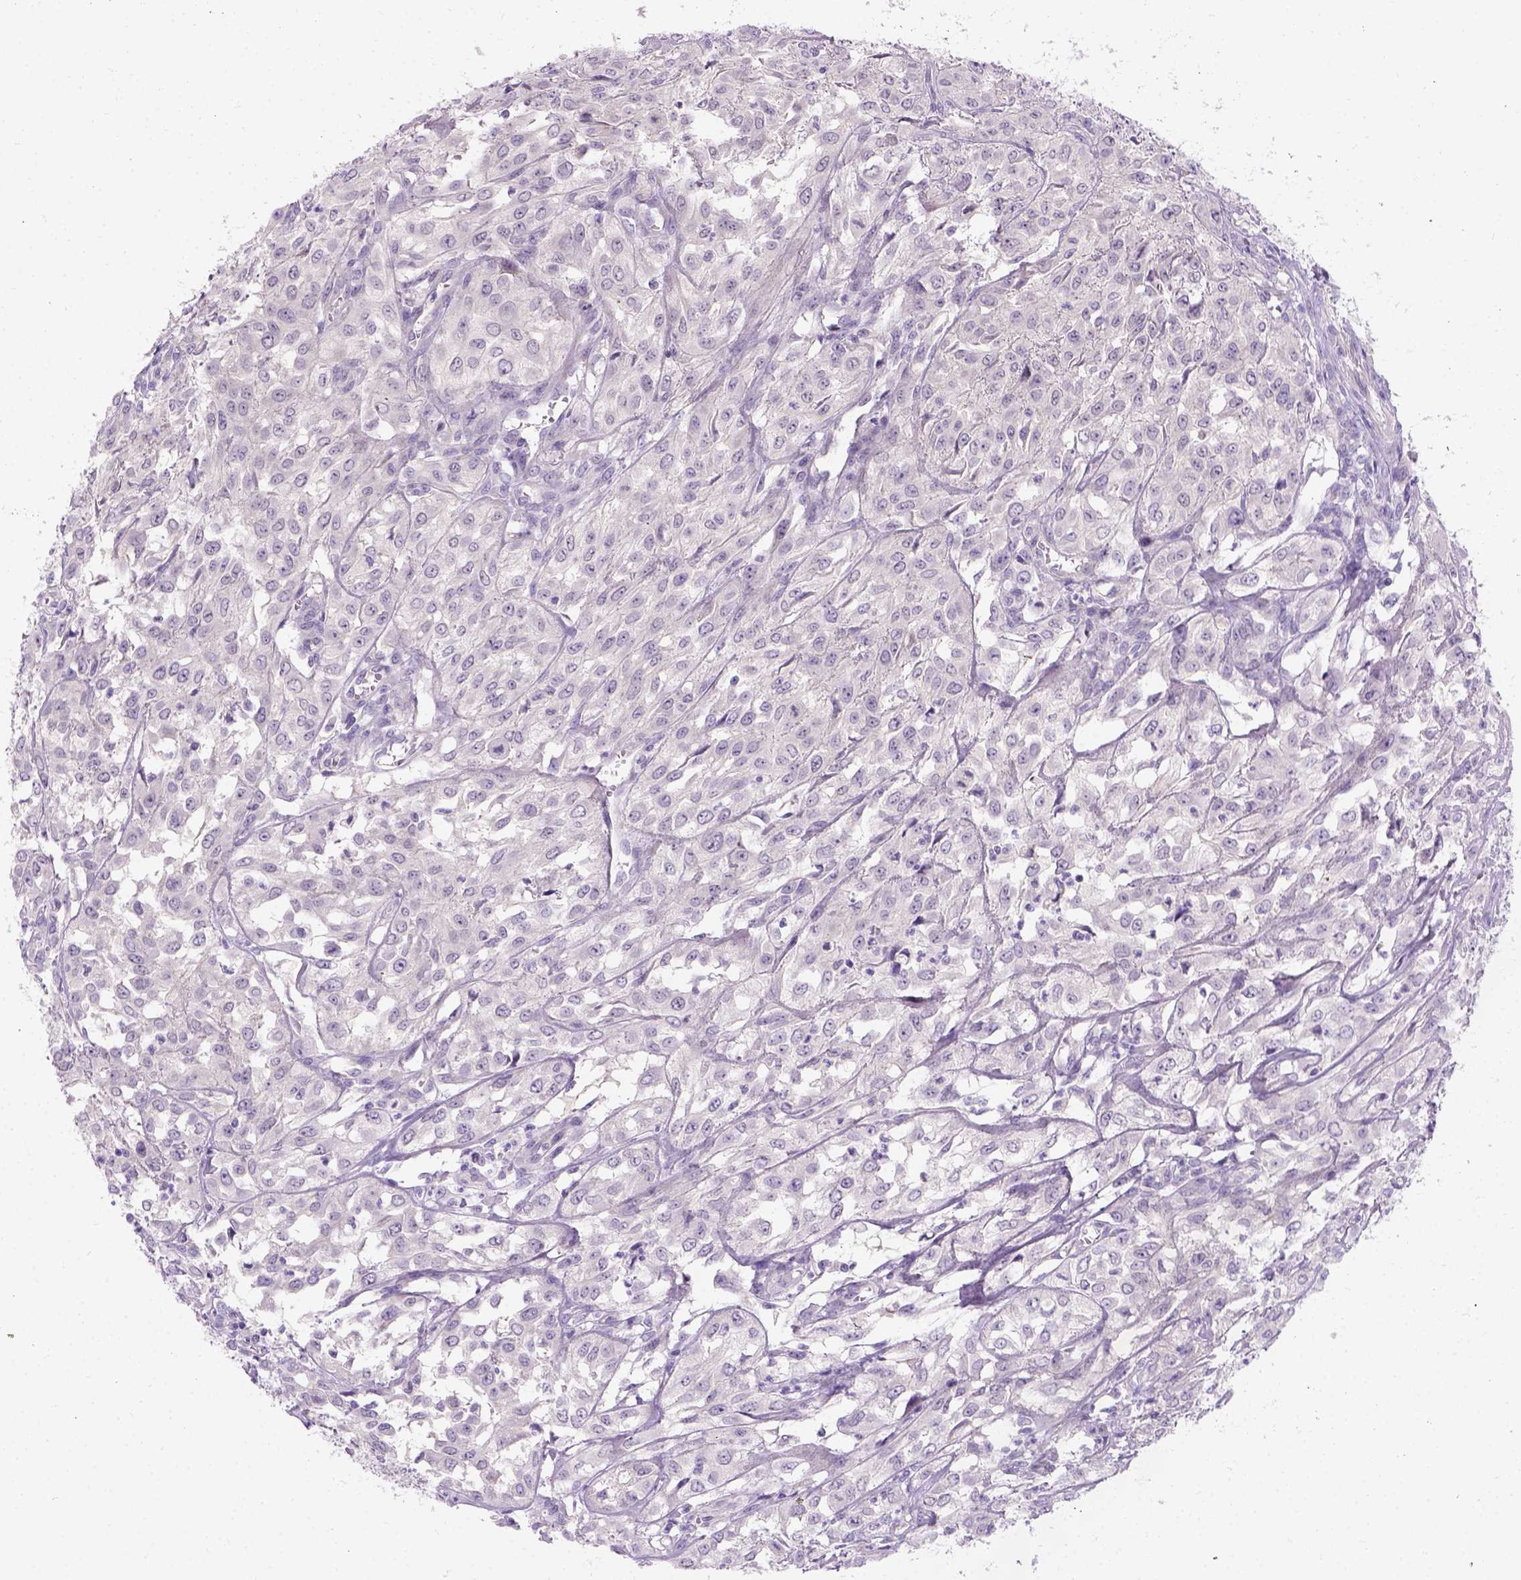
{"staining": {"intensity": "negative", "quantity": "none", "location": "none"}, "tissue": "urothelial cancer", "cell_type": "Tumor cells", "image_type": "cancer", "snomed": [{"axis": "morphology", "description": "Urothelial carcinoma, High grade"}, {"axis": "topography", "description": "Urinary bladder"}], "caption": "The IHC image has no significant expression in tumor cells of urothelial carcinoma (high-grade) tissue.", "gene": "C20orf144", "patient": {"sex": "male", "age": 67}}